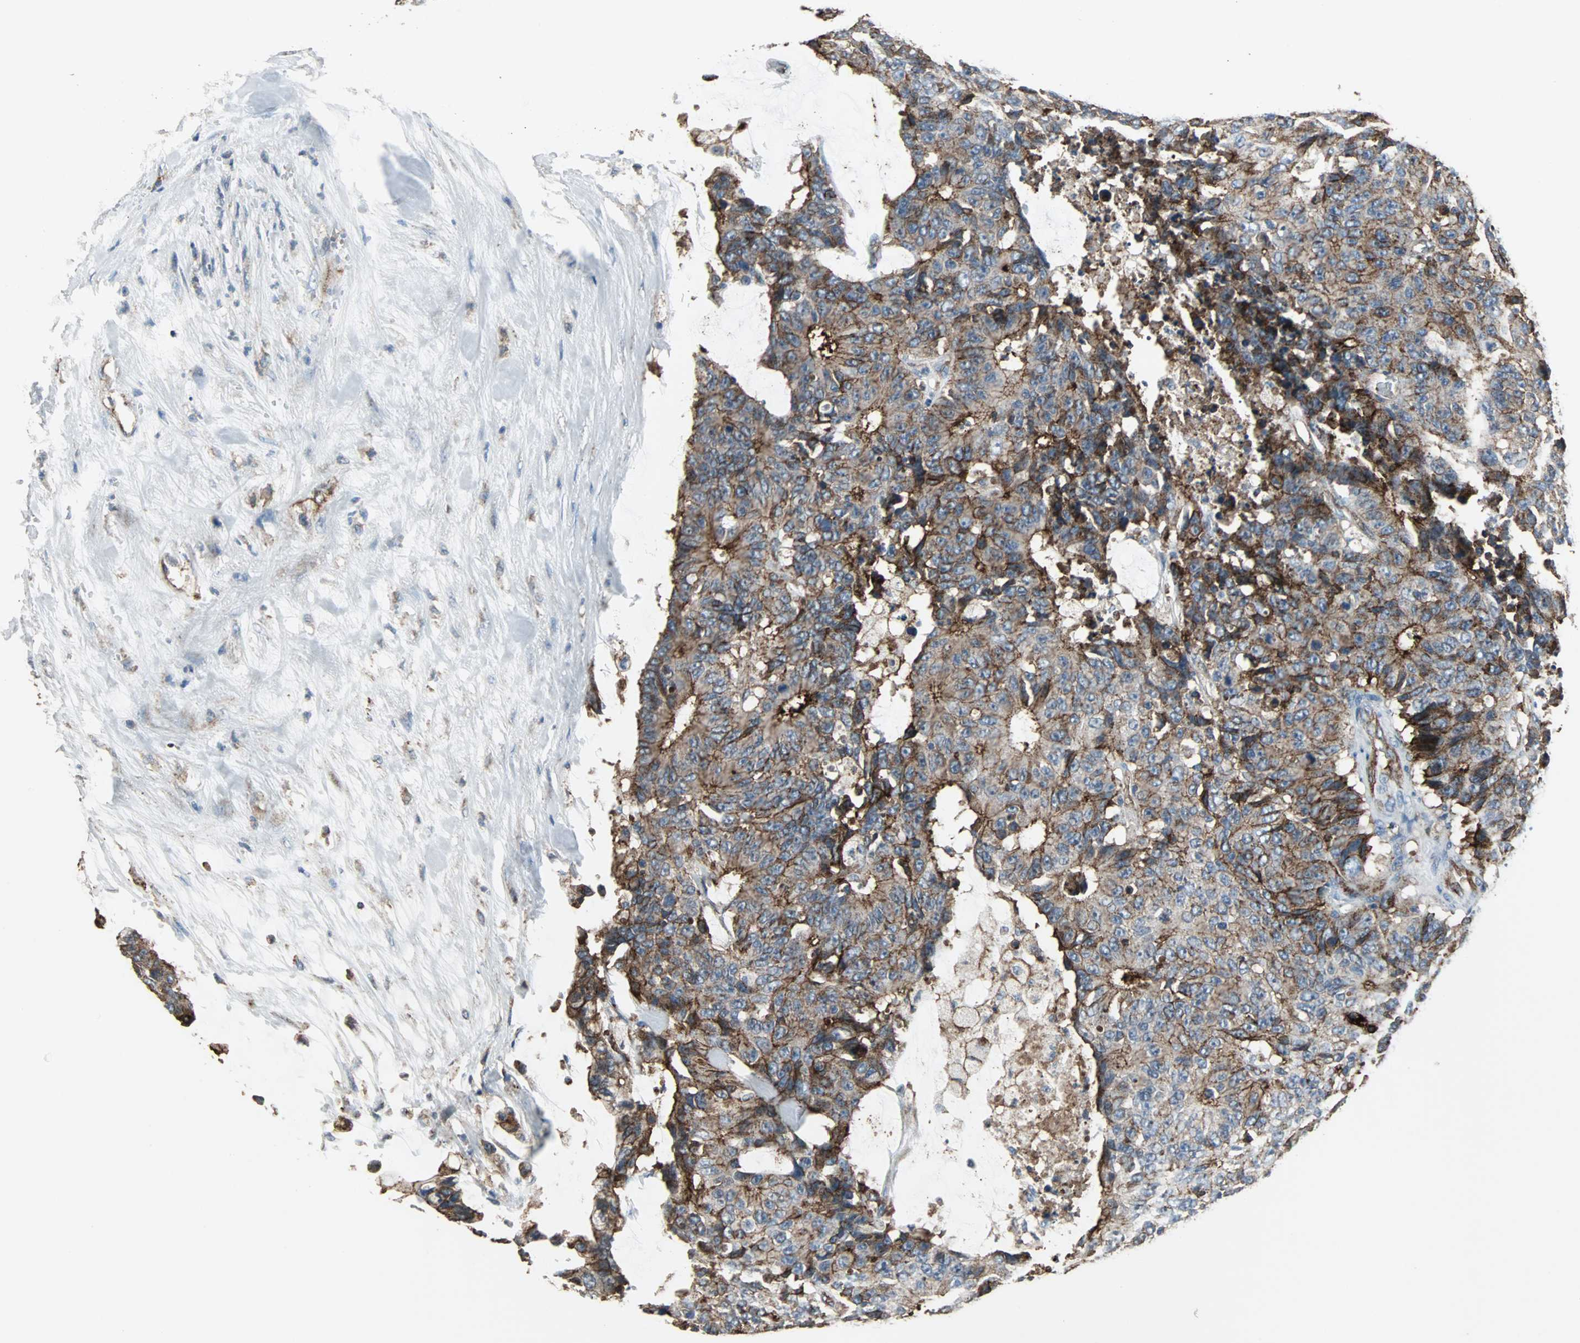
{"staining": {"intensity": "moderate", "quantity": ">75%", "location": "cytoplasmic/membranous"}, "tissue": "colorectal cancer", "cell_type": "Tumor cells", "image_type": "cancer", "snomed": [{"axis": "morphology", "description": "Adenocarcinoma, NOS"}, {"axis": "topography", "description": "Colon"}], "caption": "Human colorectal cancer stained with a protein marker shows moderate staining in tumor cells.", "gene": "F11R", "patient": {"sex": "female", "age": 86}}